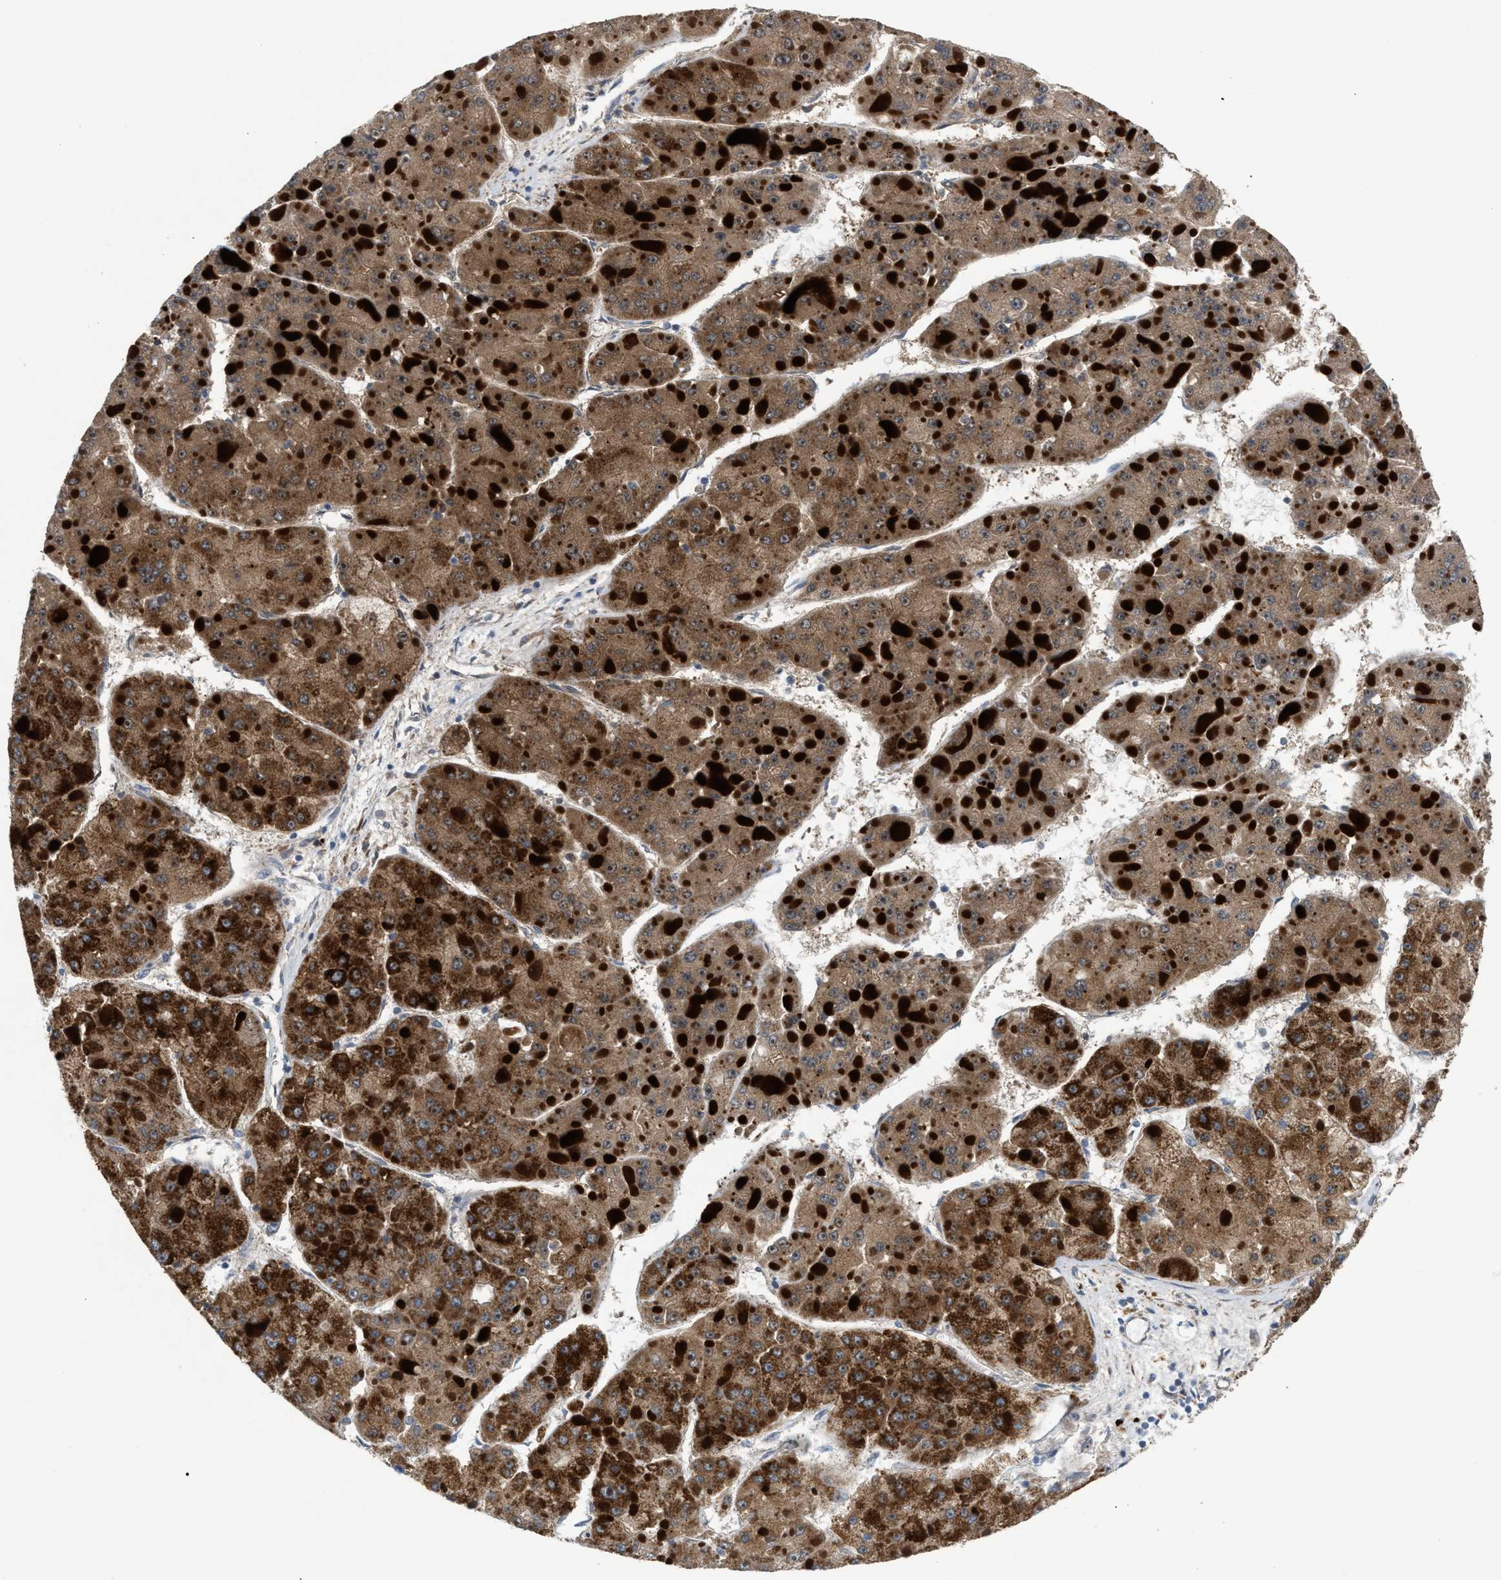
{"staining": {"intensity": "strong", "quantity": ">75%", "location": "cytoplasmic/membranous"}, "tissue": "liver cancer", "cell_type": "Tumor cells", "image_type": "cancer", "snomed": [{"axis": "morphology", "description": "Carcinoma, Hepatocellular, NOS"}, {"axis": "topography", "description": "Liver"}], "caption": "This is a micrograph of immunohistochemistry staining of liver cancer (hepatocellular carcinoma), which shows strong staining in the cytoplasmic/membranous of tumor cells.", "gene": "TACO1", "patient": {"sex": "female", "age": 73}}